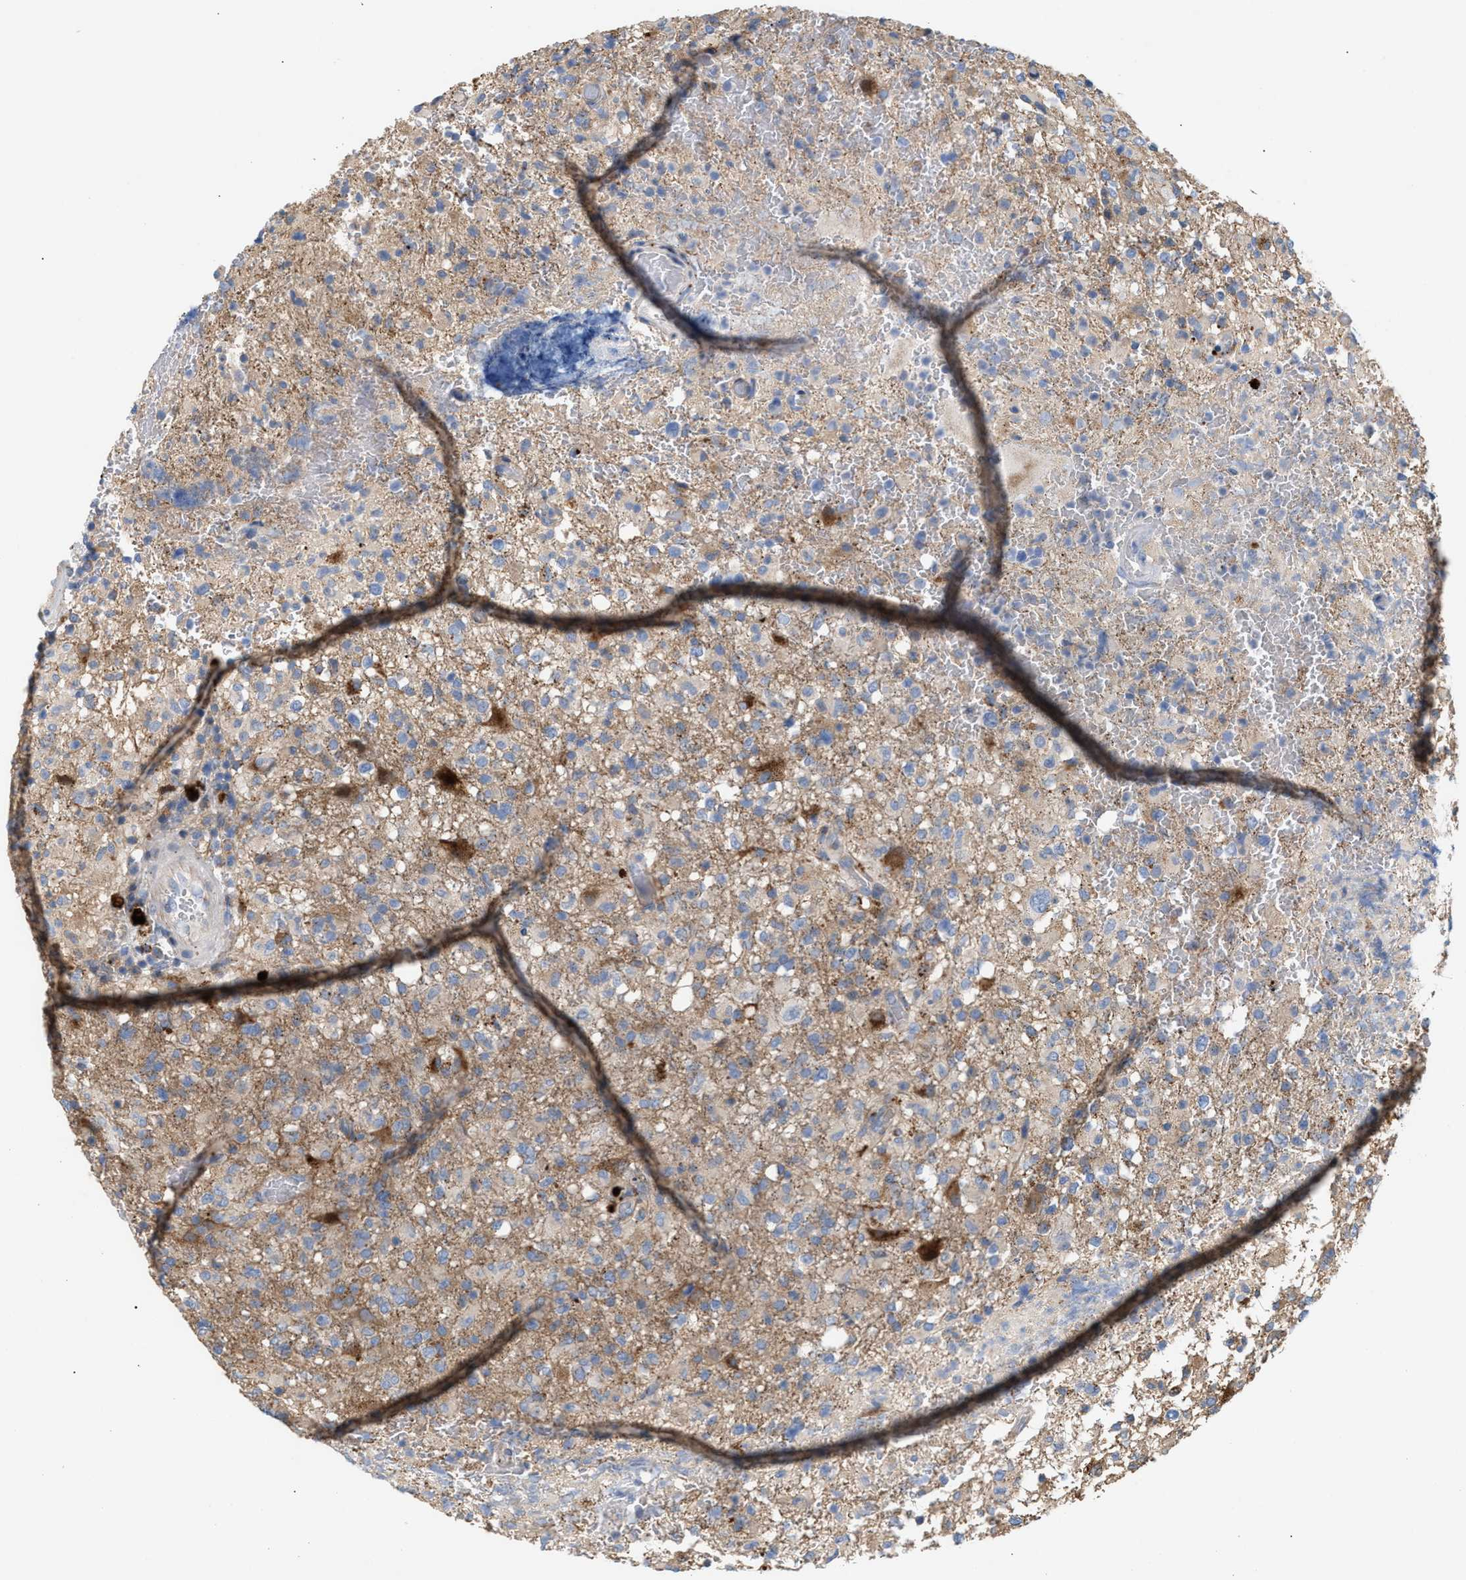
{"staining": {"intensity": "weak", "quantity": ">75%", "location": "cytoplasmic/membranous"}, "tissue": "glioma", "cell_type": "Tumor cells", "image_type": "cancer", "snomed": [{"axis": "morphology", "description": "Glioma, malignant, High grade"}, {"axis": "topography", "description": "Brain"}], "caption": "Weak cytoplasmic/membranous protein positivity is seen in about >75% of tumor cells in glioma.", "gene": "MBTD1", "patient": {"sex": "female", "age": 57}}